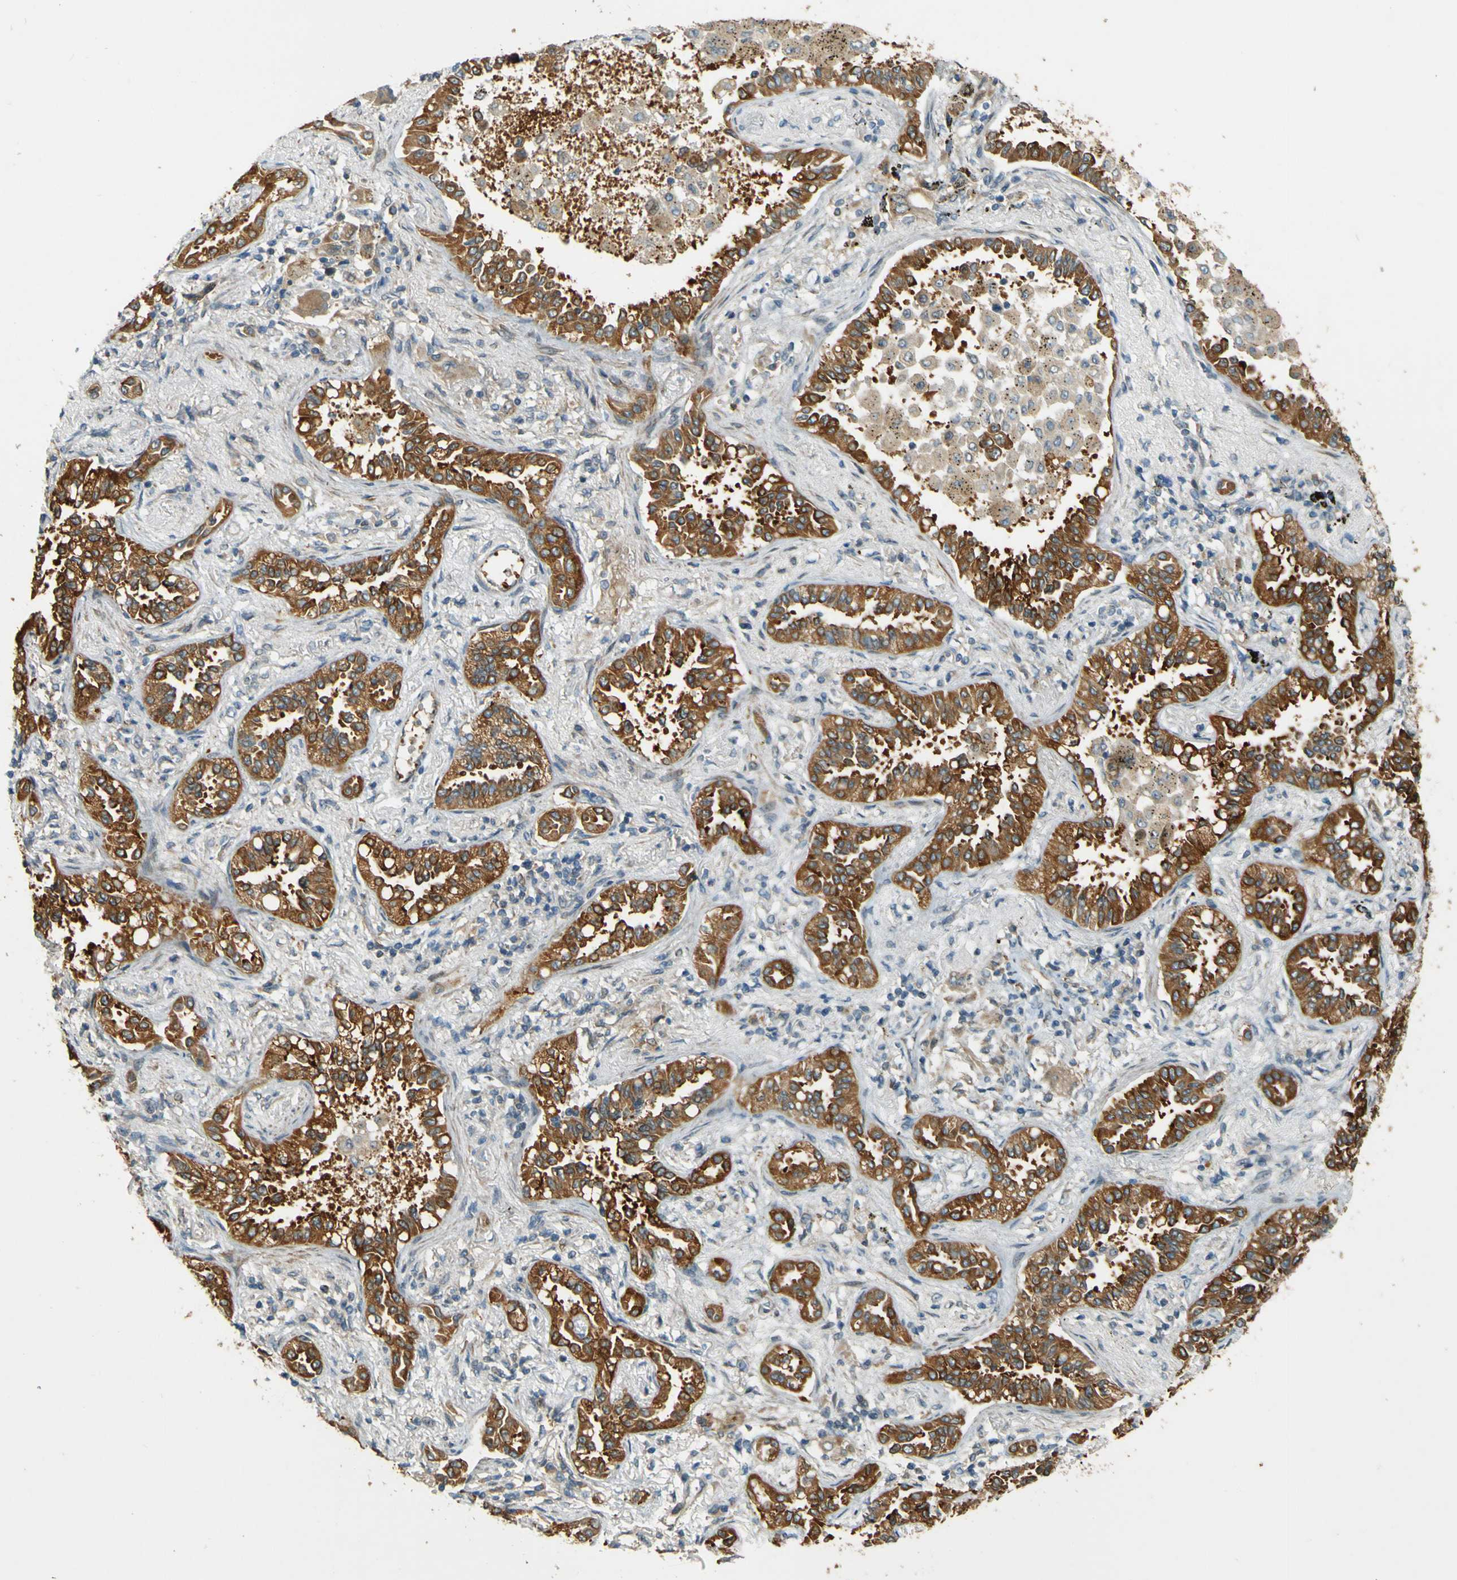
{"staining": {"intensity": "strong", "quantity": ">75%", "location": "cytoplasmic/membranous"}, "tissue": "lung cancer", "cell_type": "Tumor cells", "image_type": "cancer", "snomed": [{"axis": "morphology", "description": "Normal tissue, NOS"}, {"axis": "morphology", "description": "Adenocarcinoma, NOS"}, {"axis": "topography", "description": "Lung"}], "caption": "The immunohistochemical stain shows strong cytoplasmic/membranous expression in tumor cells of adenocarcinoma (lung) tissue.", "gene": "LPCAT1", "patient": {"sex": "male", "age": 59}}